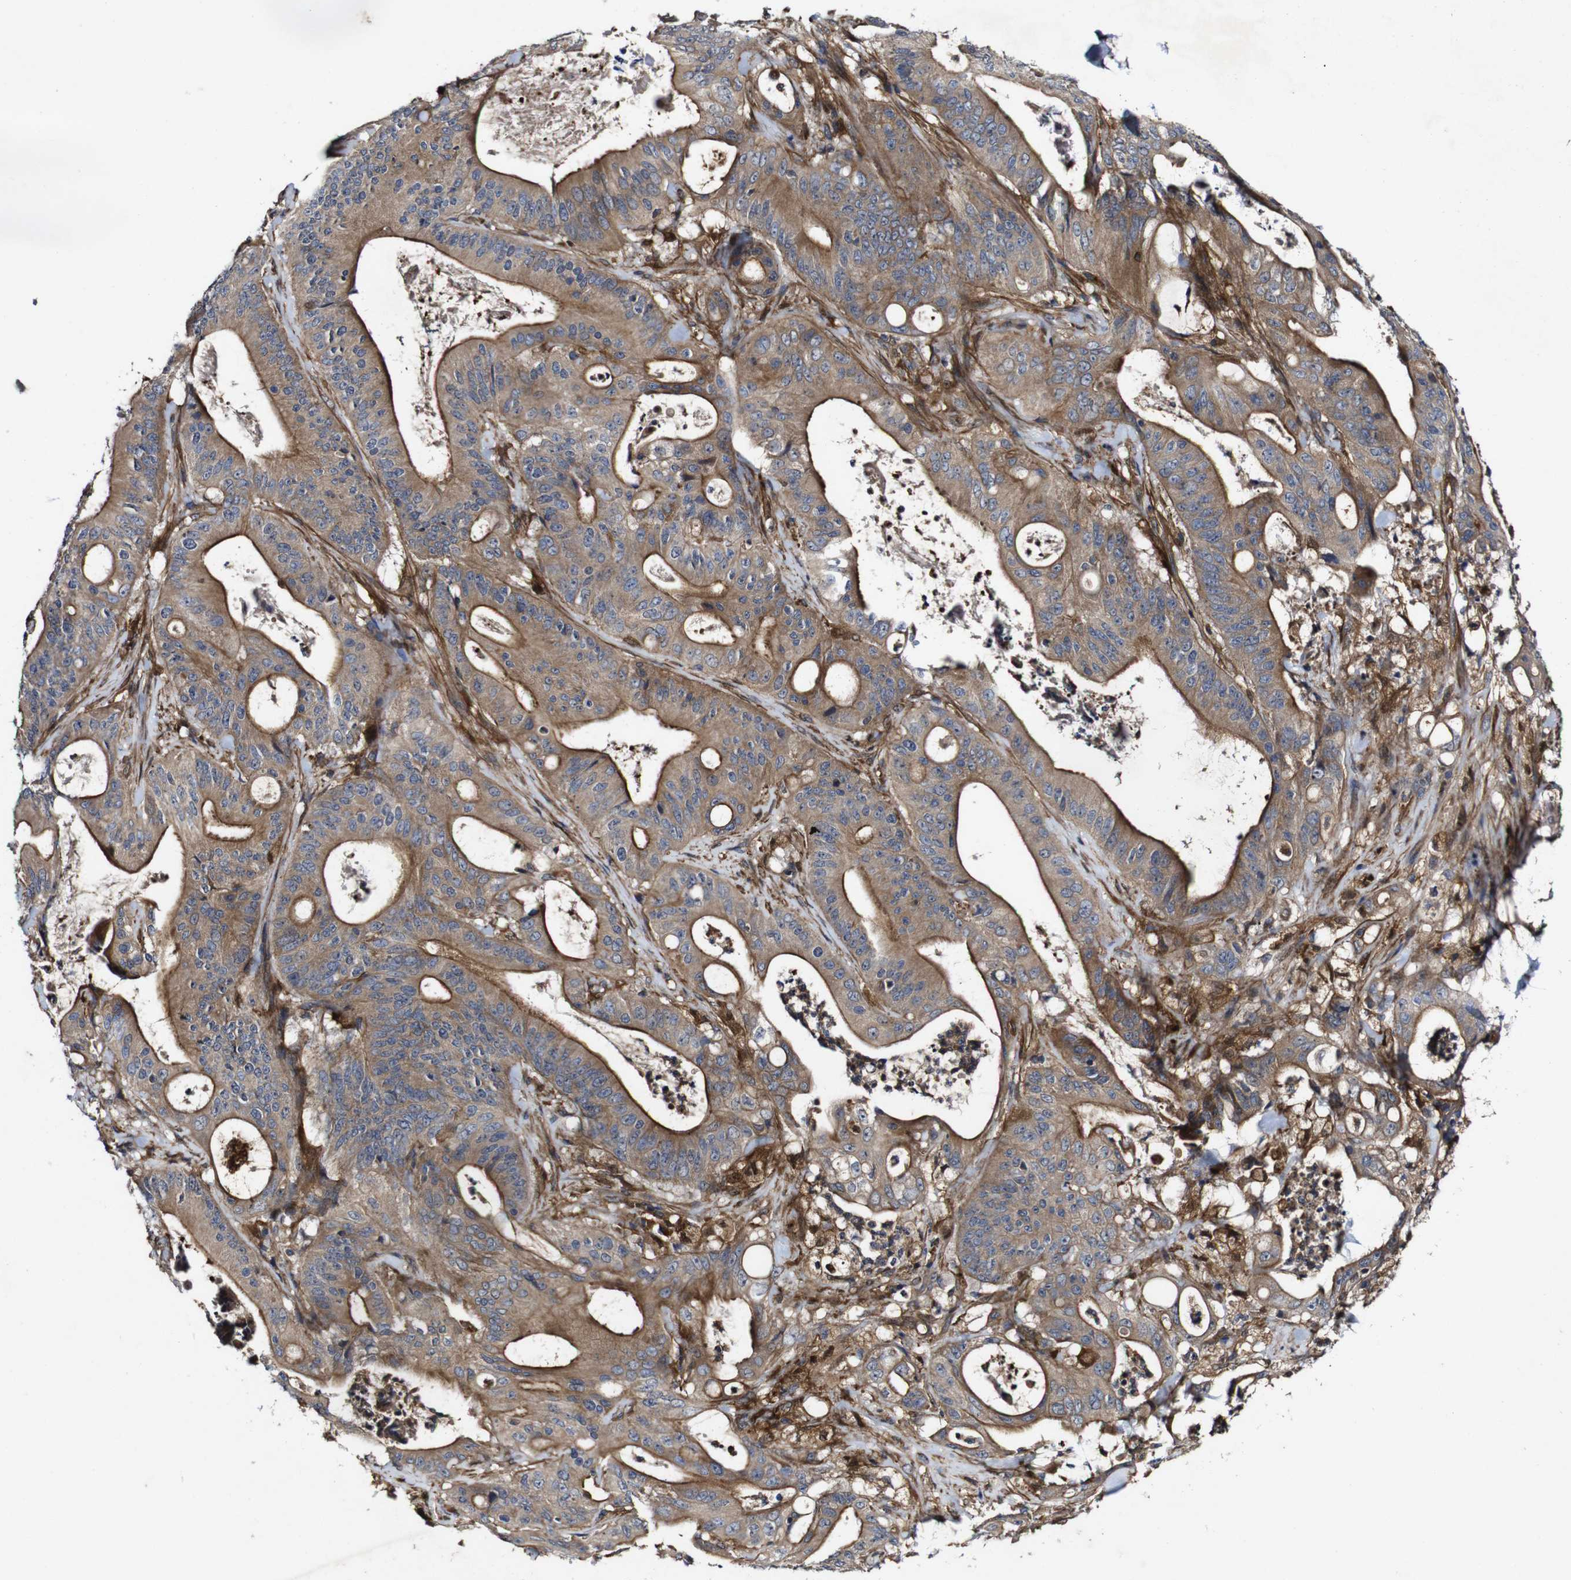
{"staining": {"intensity": "moderate", "quantity": ">75%", "location": "cytoplasmic/membranous"}, "tissue": "pancreatic cancer", "cell_type": "Tumor cells", "image_type": "cancer", "snomed": [{"axis": "morphology", "description": "Normal tissue, NOS"}, {"axis": "topography", "description": "Lymph node"}], "caption": "The image displays immunohistochemical staining of pancreatic cancer. There is moderate cytoplasmic/membranous positivity is seen in about >75% of tumor cells.", "gene": "GSDME", "patient": {"sex": "male", "age": 62}}